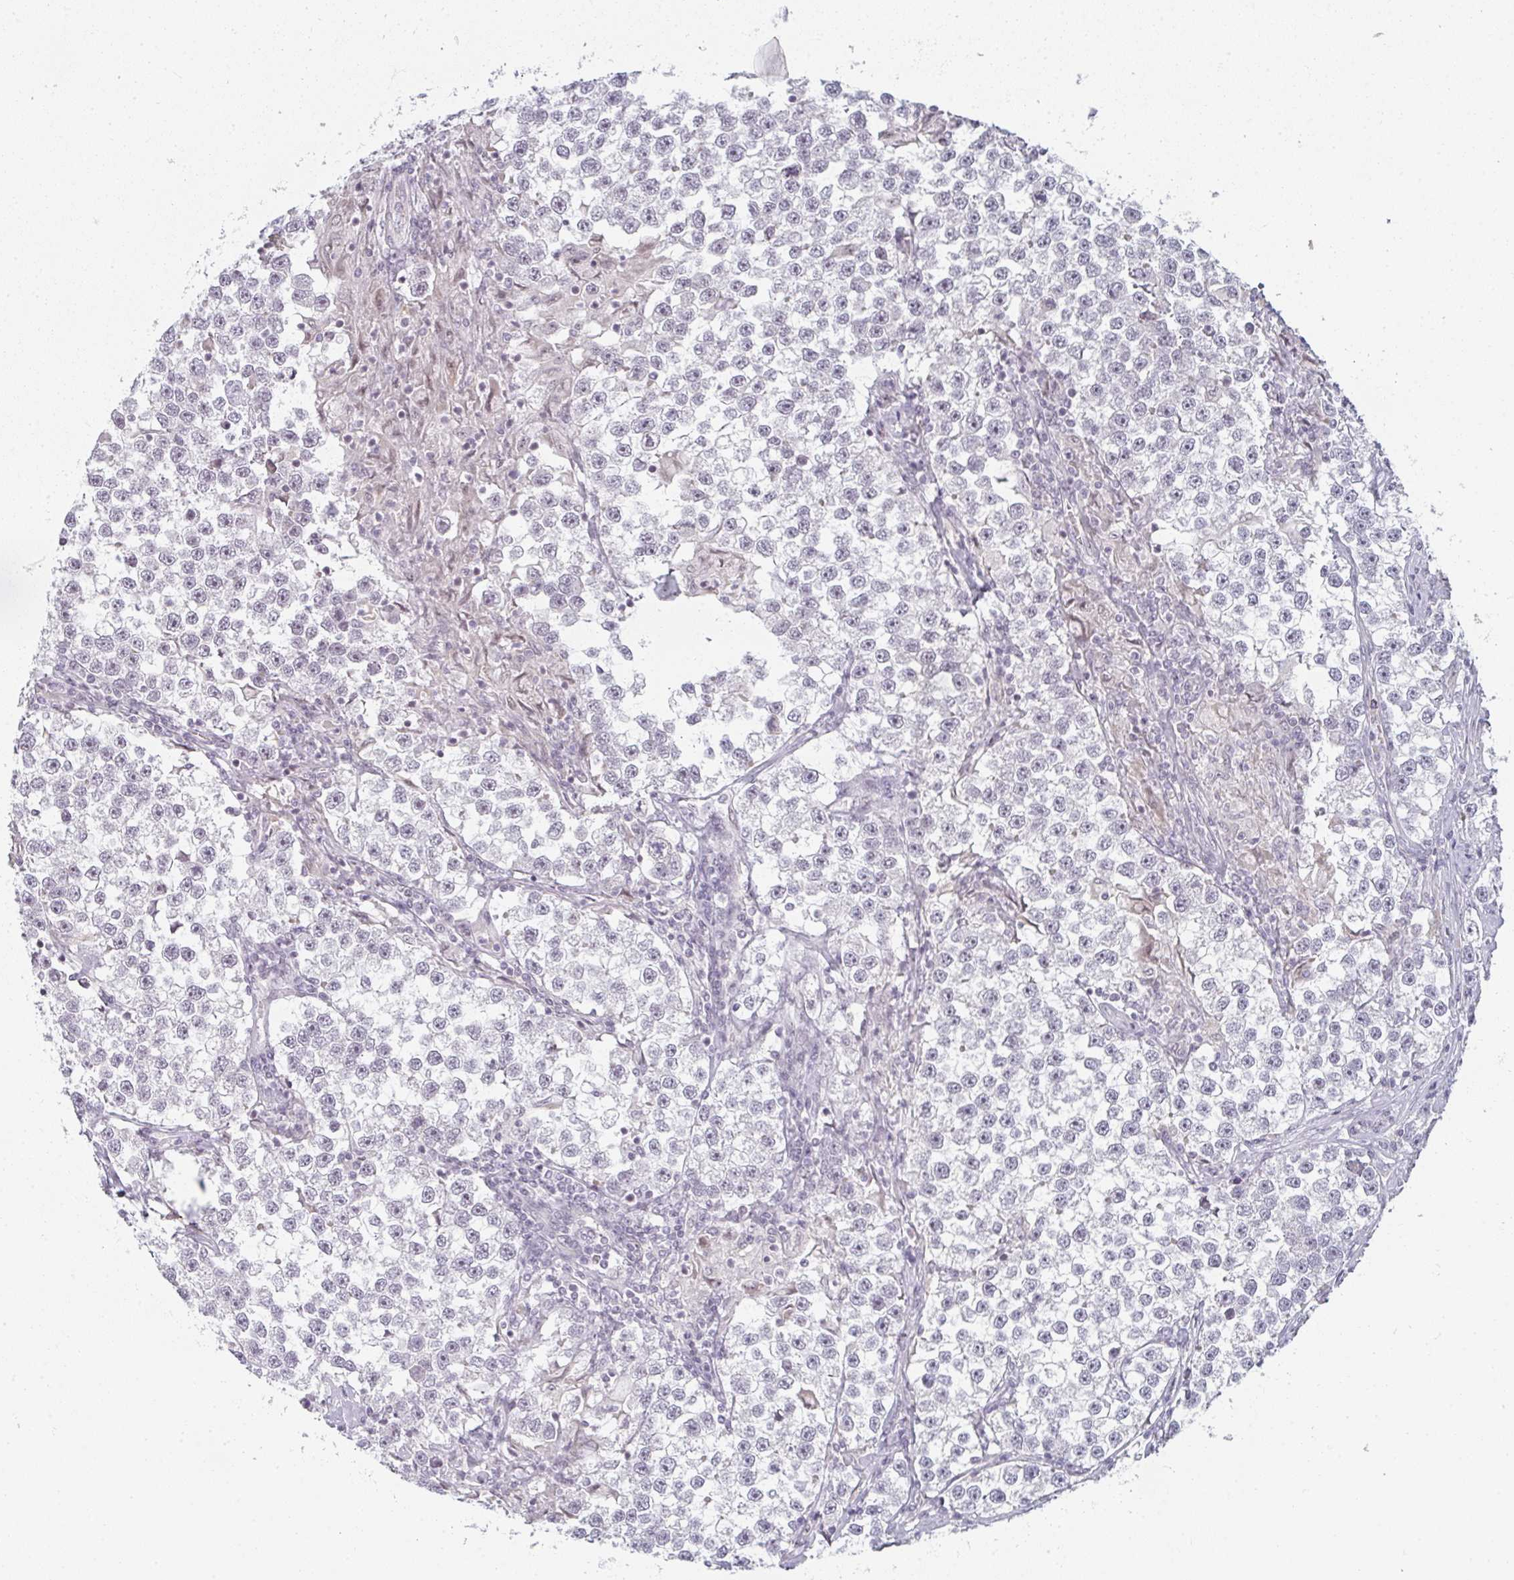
{"staining": {"intensity": "negative", "quantity": "none", "location": "none"}, "tissue": "testis cancer", "cell_type": "Tumor cells", "image_type": "cancer", "snomed": [{"axis": "morphology", "description": "Seminoma, NOS"}, {"axis": "topography", "description": "Testis"}], "caption": "Micrograph shows no protein expression in tumor cells of seminoma (testis) tissue.", "gene": "RBBP6", "patient": {"sex": "male", "age": 46}}